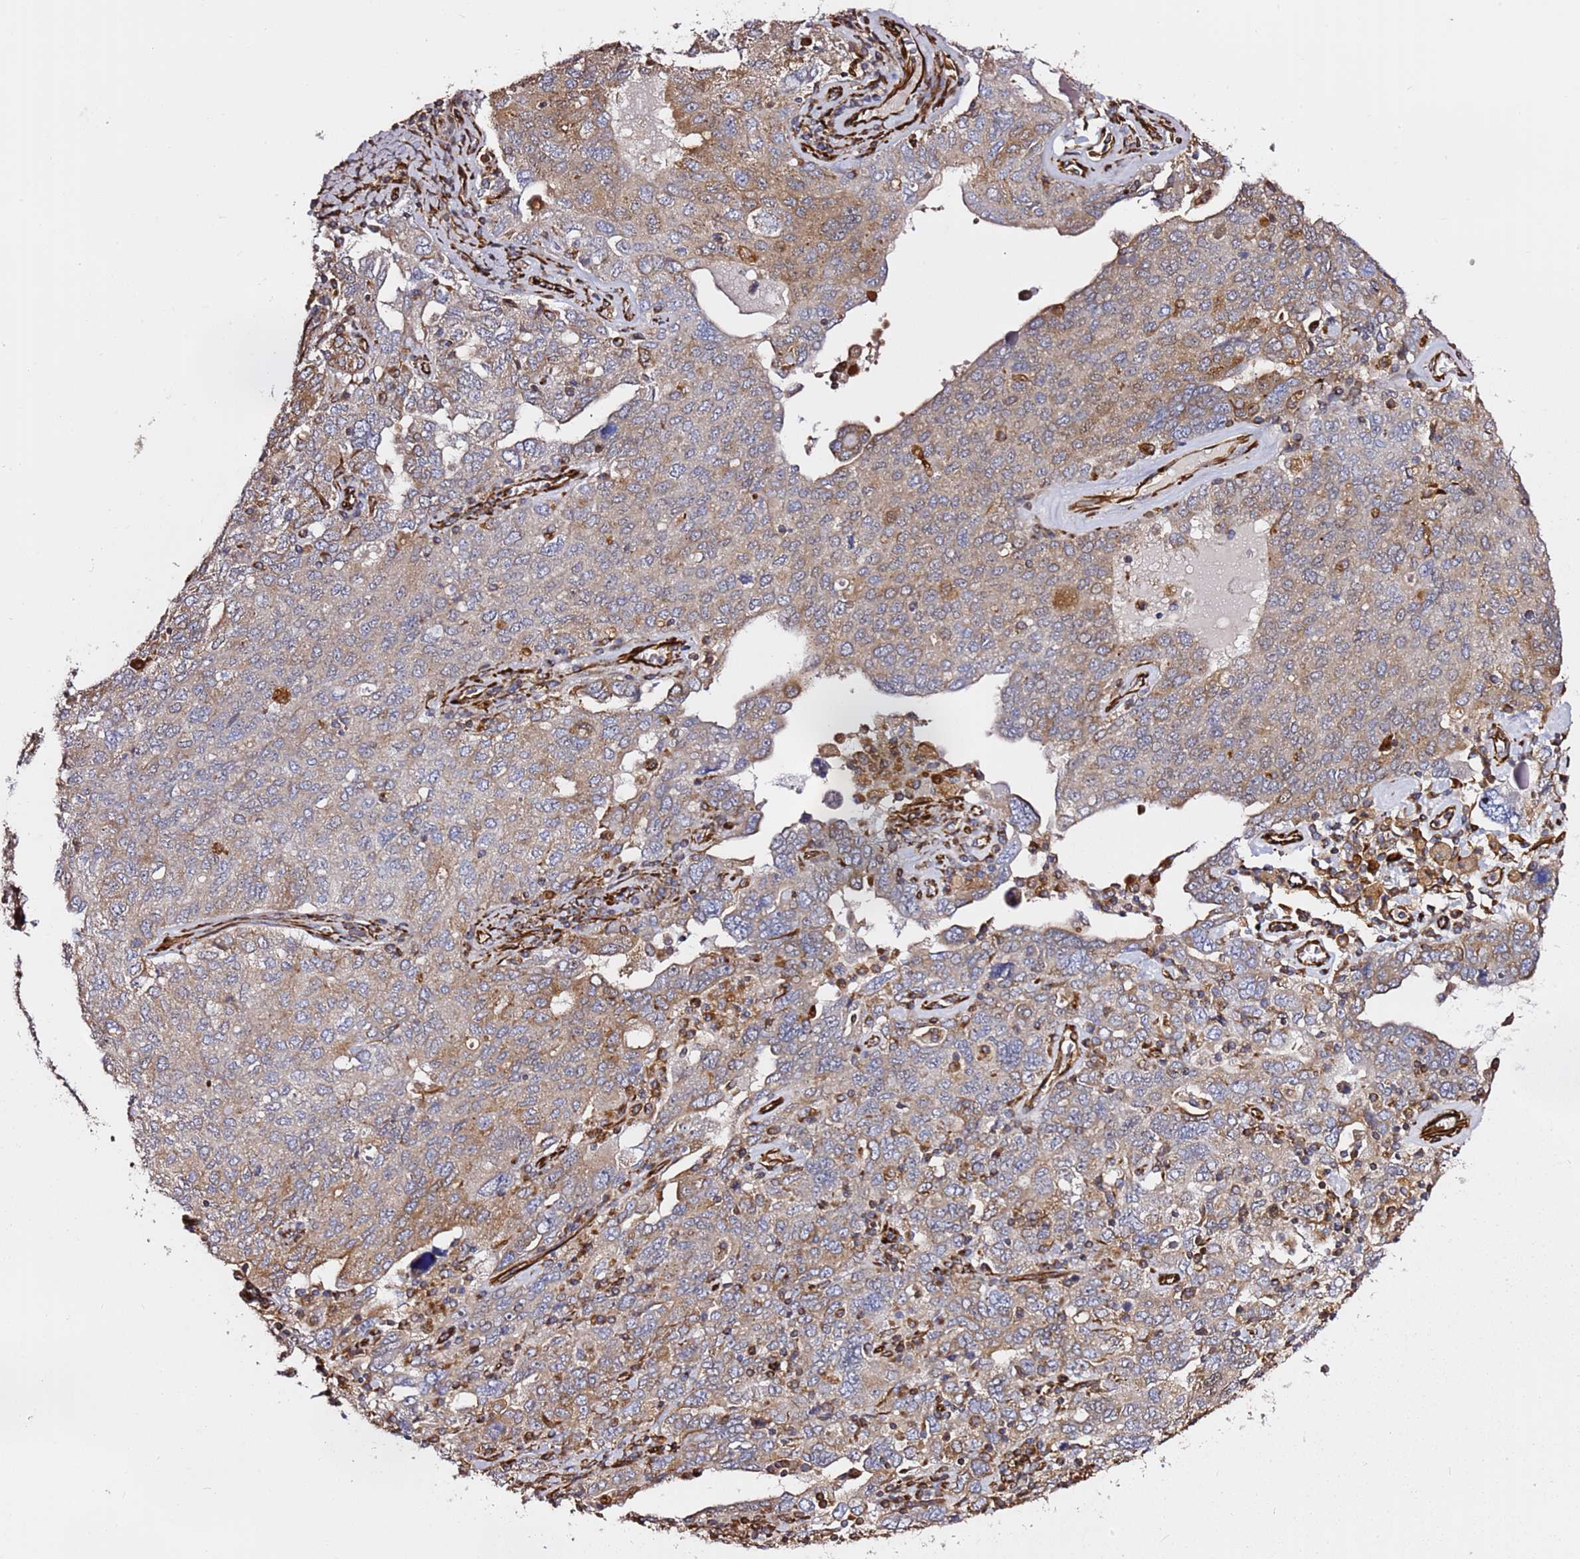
{"staining": {"intensity": "moderate", "quantity": "25%-75%", "location": "cytoplasmic/membranous"}, "tissue": "ovarian cancer", "cell_type": "Tumor cells", "image_type": "cancer", "snomed": [{"axis": "morphology", "description": "Carcinoma, endometroid"}, {"axis": "topography", "description": "Ovary"}], "caption": "Ovarian cancer (endometroid carcinoma) stained with a brown dye demonstrates moderate cytoplasmic/membranous positive staining in about 25%-75% of tumor cells.", "gene": "MRGPRE", "patient": {"sex": "female", "age": 62}}